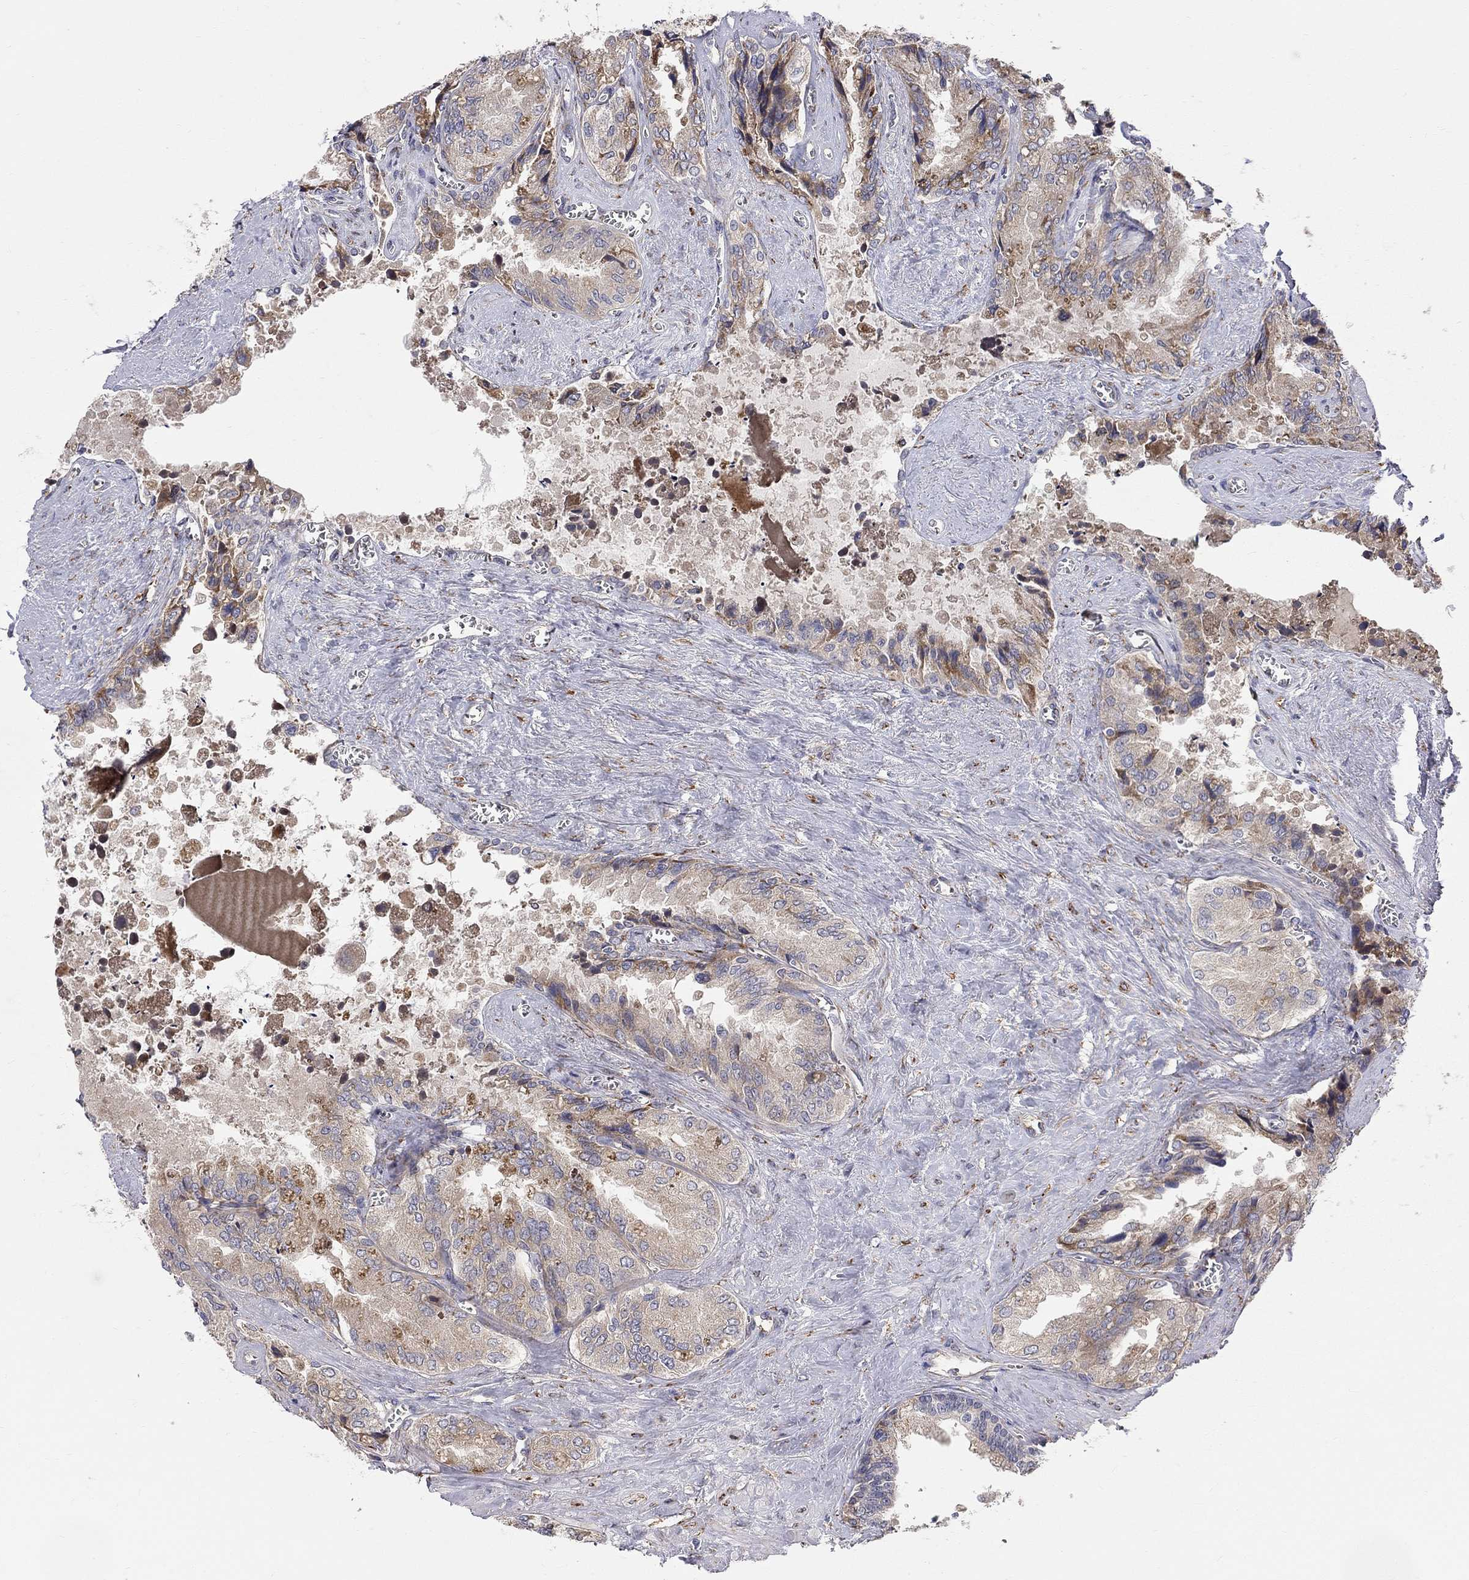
{"staining": {"intensity": "weak", "quantity": "25%-75%", "location": "cytoplasmic/membranous"}, "tissue": "seminal vesicle", "cell_type": "Glandular cells", "image_type": "normal", "snomed": [{"axis": "morphology", "description": "Normal tissue, NOS"}, {"axis": "topography", "description": "Seminal veicle"}], "caption": "DAB (3,3'-diaminobenzidine) immunohistochemical staining of benign human seminal vesicle exhibits weak cytoplasmic/membranous protein expression in approximately 25%-75% of glandular cells. (Stains: DAB (3,3'-diaminobenzidine) in brown, nuclei in blue, Microscopy: brightfield microscopy at high magnification).", "gene": "CASTOR1", "patient": {"sex": "male", "age": 67}}